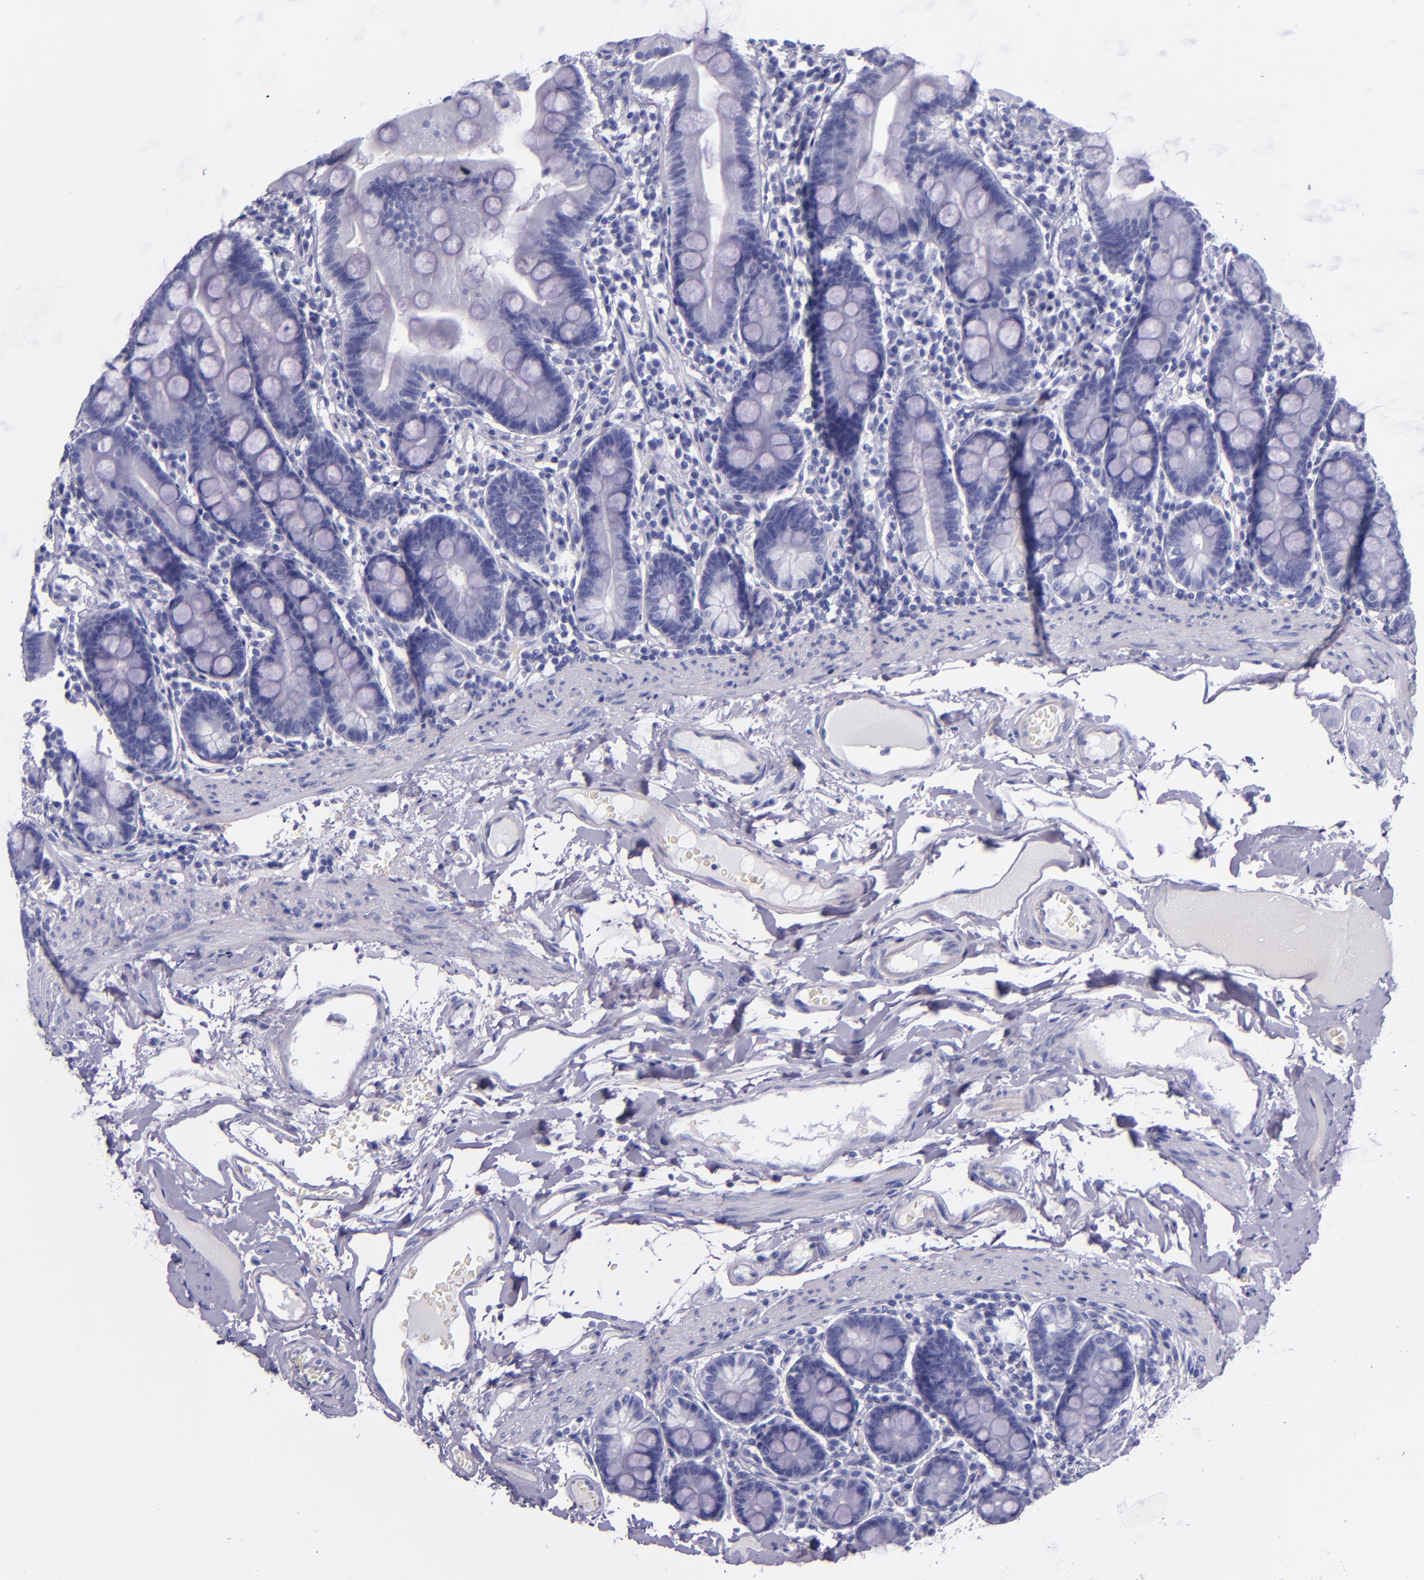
{"staining": {"intensity": "negative", "quantity": "none", "location": "none"}, "tissue": "duodenum", "cell_type": "Glandular cells", "image_type": "normal", "snomed": [{"axis": "morphology", "description": "Normal tissue, NOS"}, {"axis": "topography", "description": "Duodenum"}], "caption": "Histopathology image shows no significant protein staining in glandular cells of benign duodenum.", "gene": "LAG3", "patient": {"sex": "male", "age": 50}}